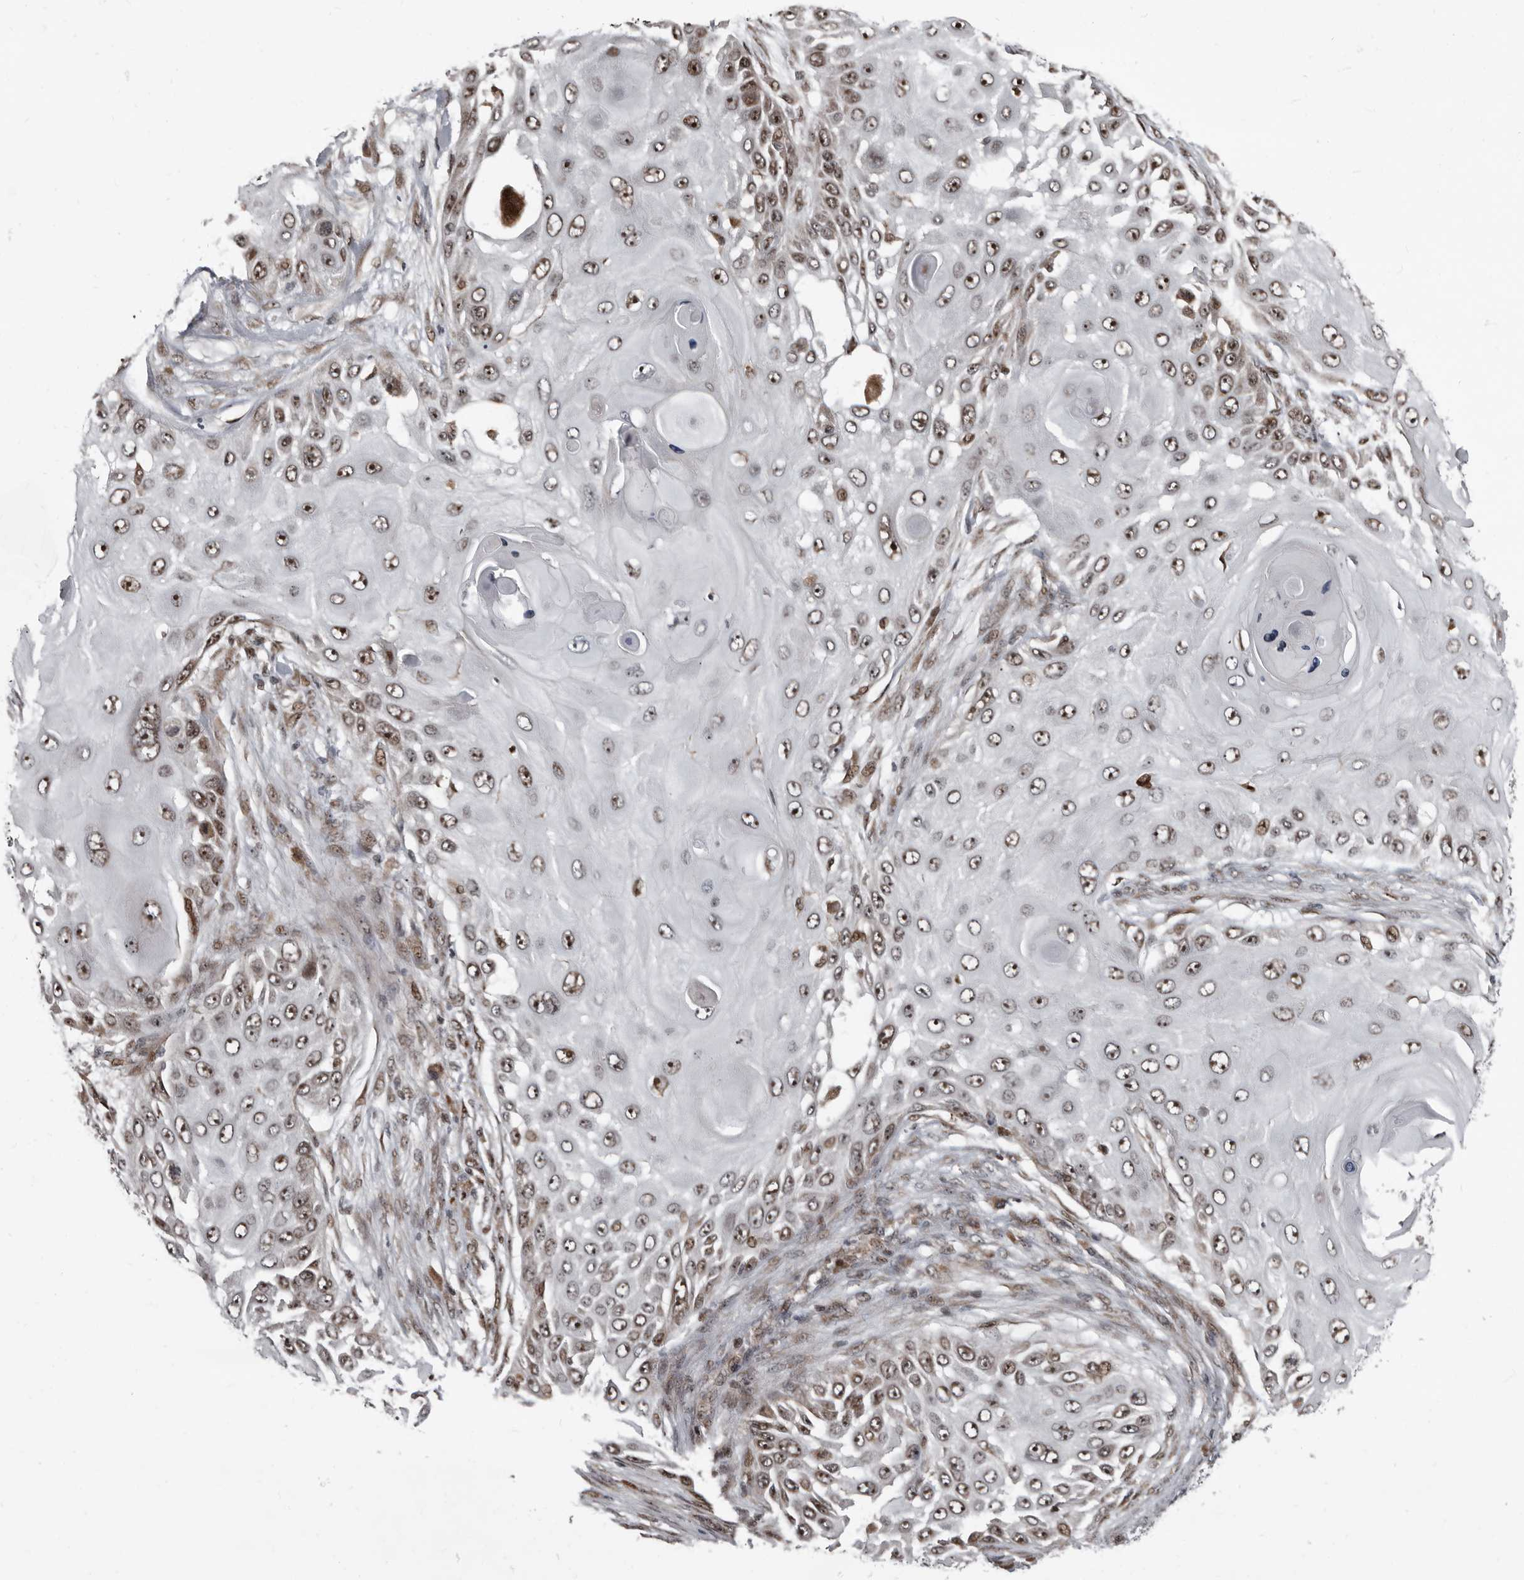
{"staining": {"intensity": "strong", "quantity": ">75%", "location": "nuclear"}, "tissue": "skin cancer", "cell_type": "Tumor cells", "image_type": "cancer", "snomed": [{"axis": "morphology", "description": "Squamous cell carcinoma, NOS"}, {"axis": "topography", "description": "Skin"}], "caption": "A photomicrograph showing strong nuclear expression in approximately >75% of tumor cells in skin cancer (squamous cell carcinoma), as visualized by brown immunohistochemical staining.", "gene": "CHD1L", "patient": {"sex": "female", "age": 44}}